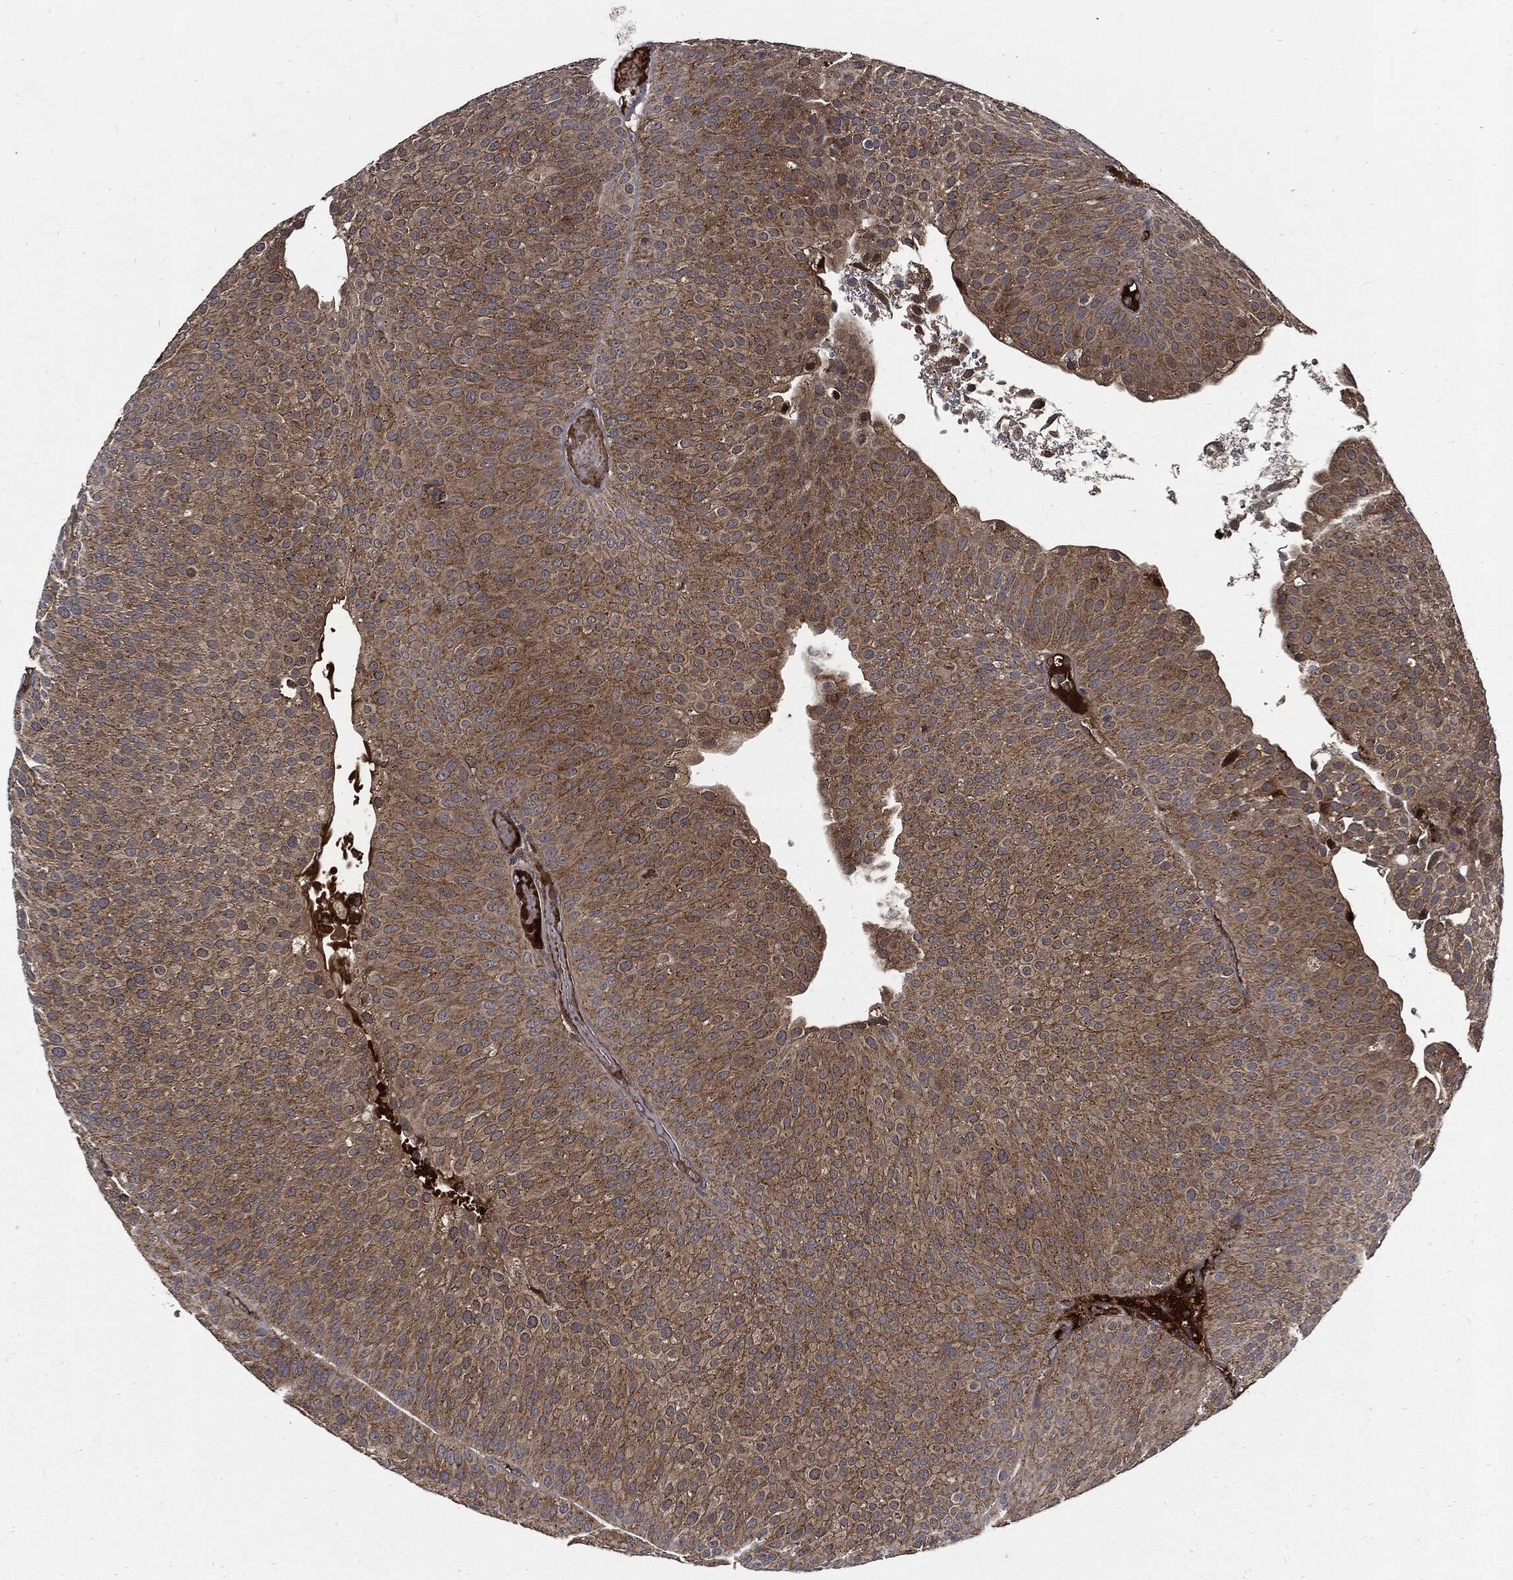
{"staining": {"intensity": "moderate", "quantity": "25%-75%", "location": "cytoplasmic/membranous"}, "tissue": "urothelial cancer", "cell_type": "Tumor cells", "image_type": "cancer", "snomed": [{"axis": "morphology", "description": "Urothelial carcinoma, Low grade"}, {"axis": "topography", "description": "Urinary bladder"}], "caption": "Human low-grade urothelial carcinoma stained with a brown dye shows moderate cytoplasmic/membranous positive staining in approximately 25%-75% of tumor cells.", "gene": "CLU", "patient": {"sex": "male", "age": 65}}